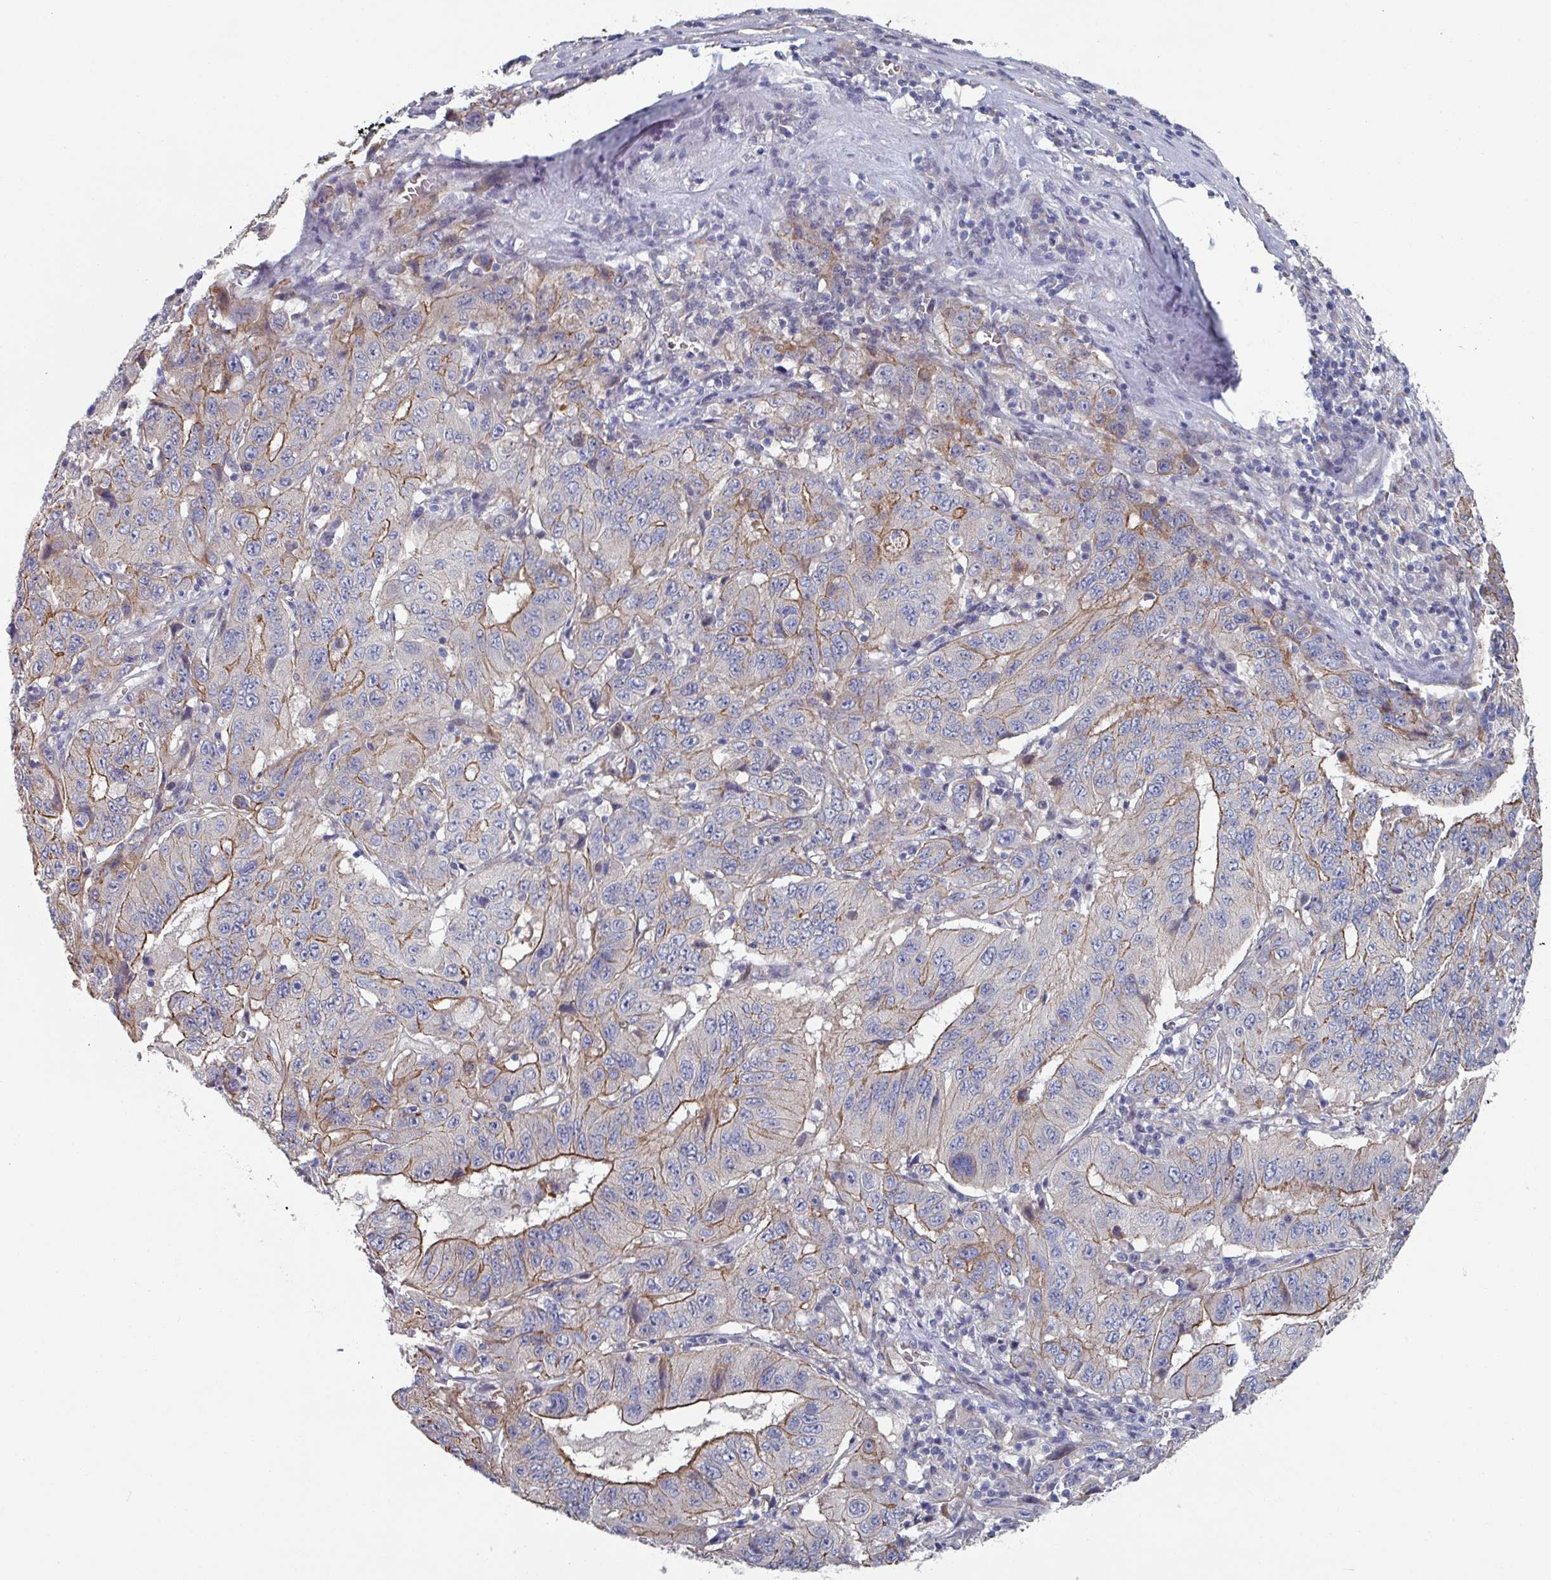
{"staining": {"intensity": "moderate", "quantity": "25%-75%", "location": "cytoplasmic/membranous"}, "tissue": "pancreatic cancer", "cell_type": "Tumor cells", "image_type": "cancer", "snomed": [{"axis": "morphology", "description": "Adenocarcinoma, NOS"}, {"axis": "topography", "description": "Pancreas"}], "caption": "Moderate cytoplasmic/membranous protein positivity is present in approximately 25%-75% of tumor cells in adenocarcinoma (pancreatic).", "gene": "EFL1", "patient": {"sex": "male", "age": 63}}